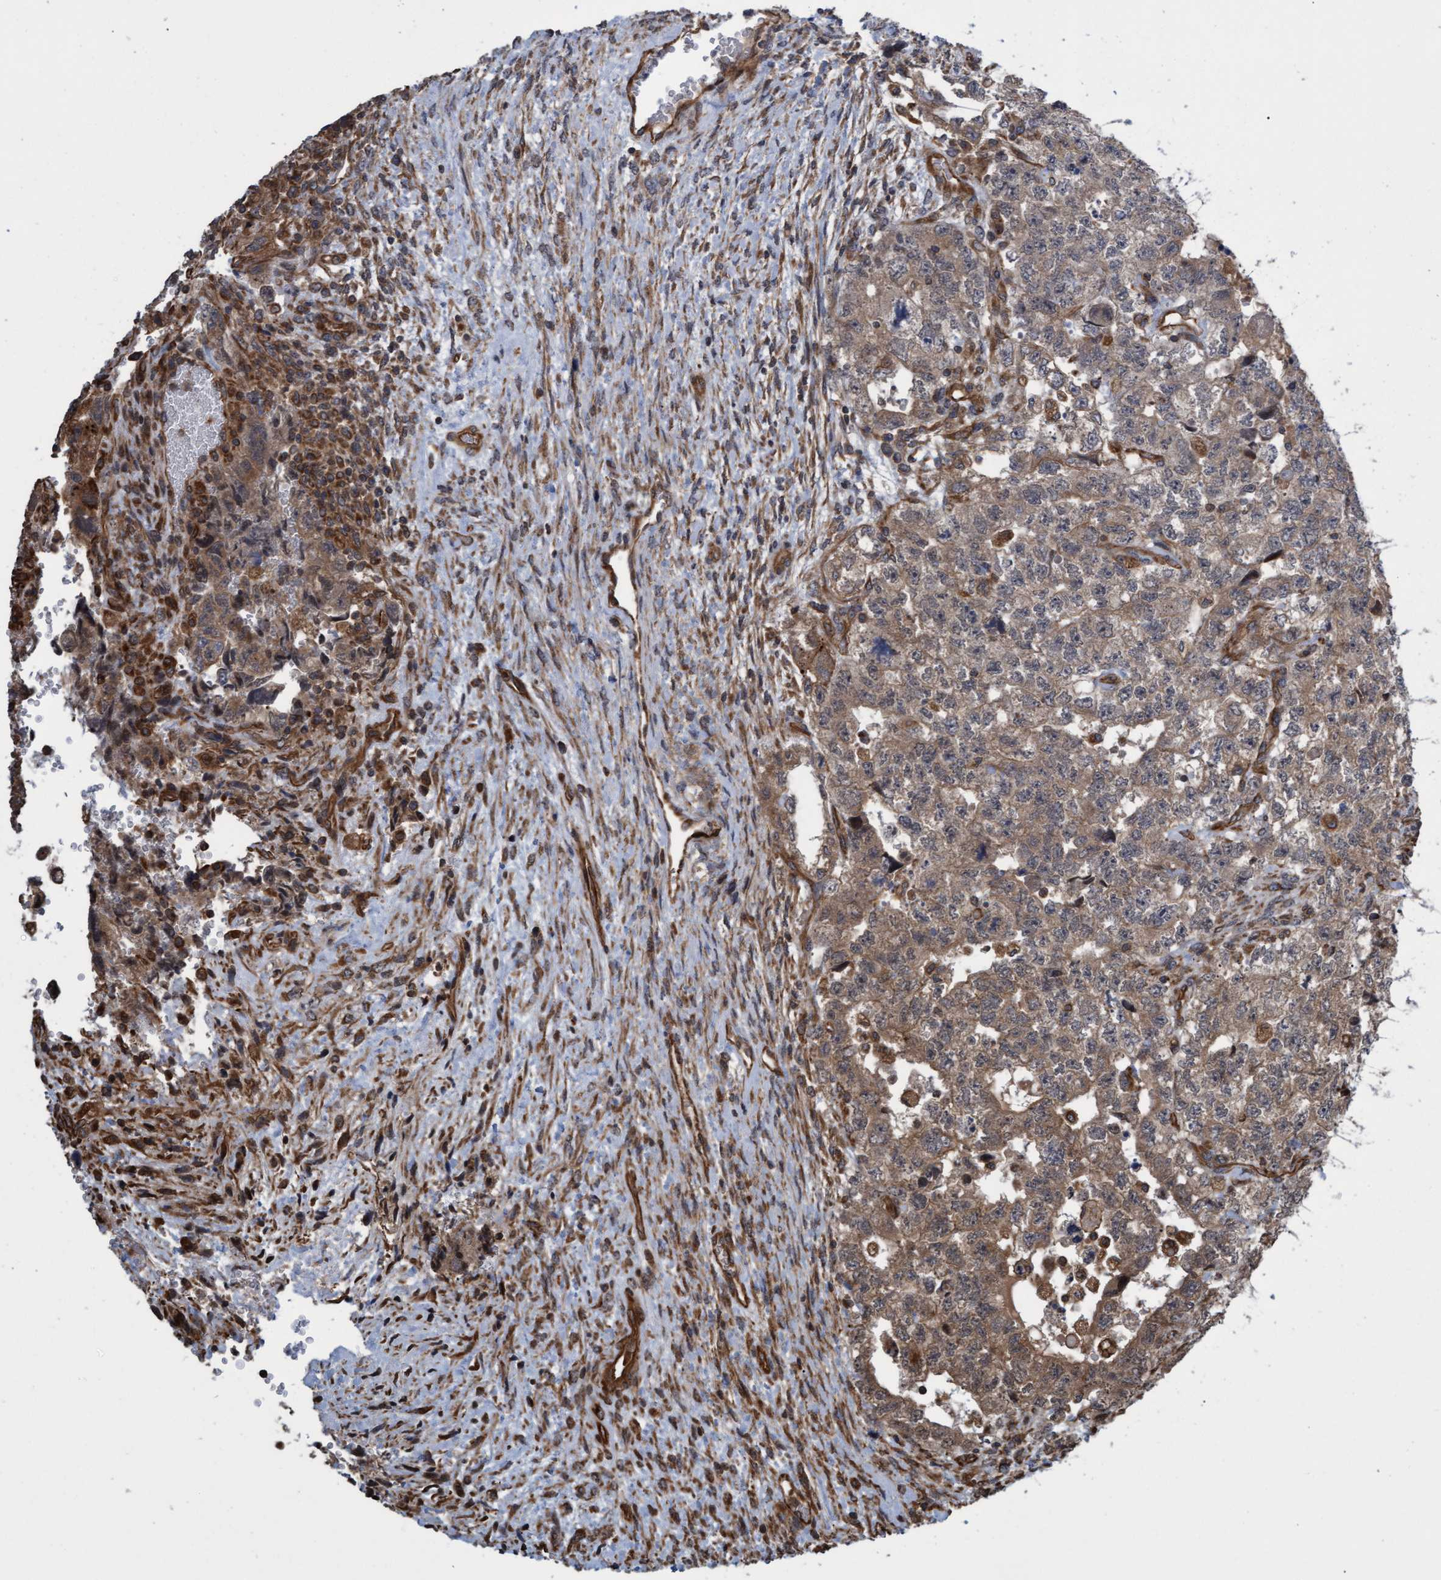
{"staining": {"intensity": "weak", "quantity": ">75%", "location": "cytoplasmic/membranous"}, "tissue": "testis cancer", "cell_type": "Tumor cells", "image_type": "cancer", "snomed": [{"axis": "morphology", "description": "Carcinoma, Embryonal, NOS"}, {"axis": "topography", "description": "Testis"}], "caption": "Immunohistochemical staining of human testis embryonal carcinoma demonstrates low levels of weak cytoplasmic/membranous protein staining in approximately >75% of tumor cells. Immunohistochemistry stains the protein in brown and the nuclei are stained blue.", "gene": "TNFRSF10B", "patient": {"sex": "male", "age": 36}}